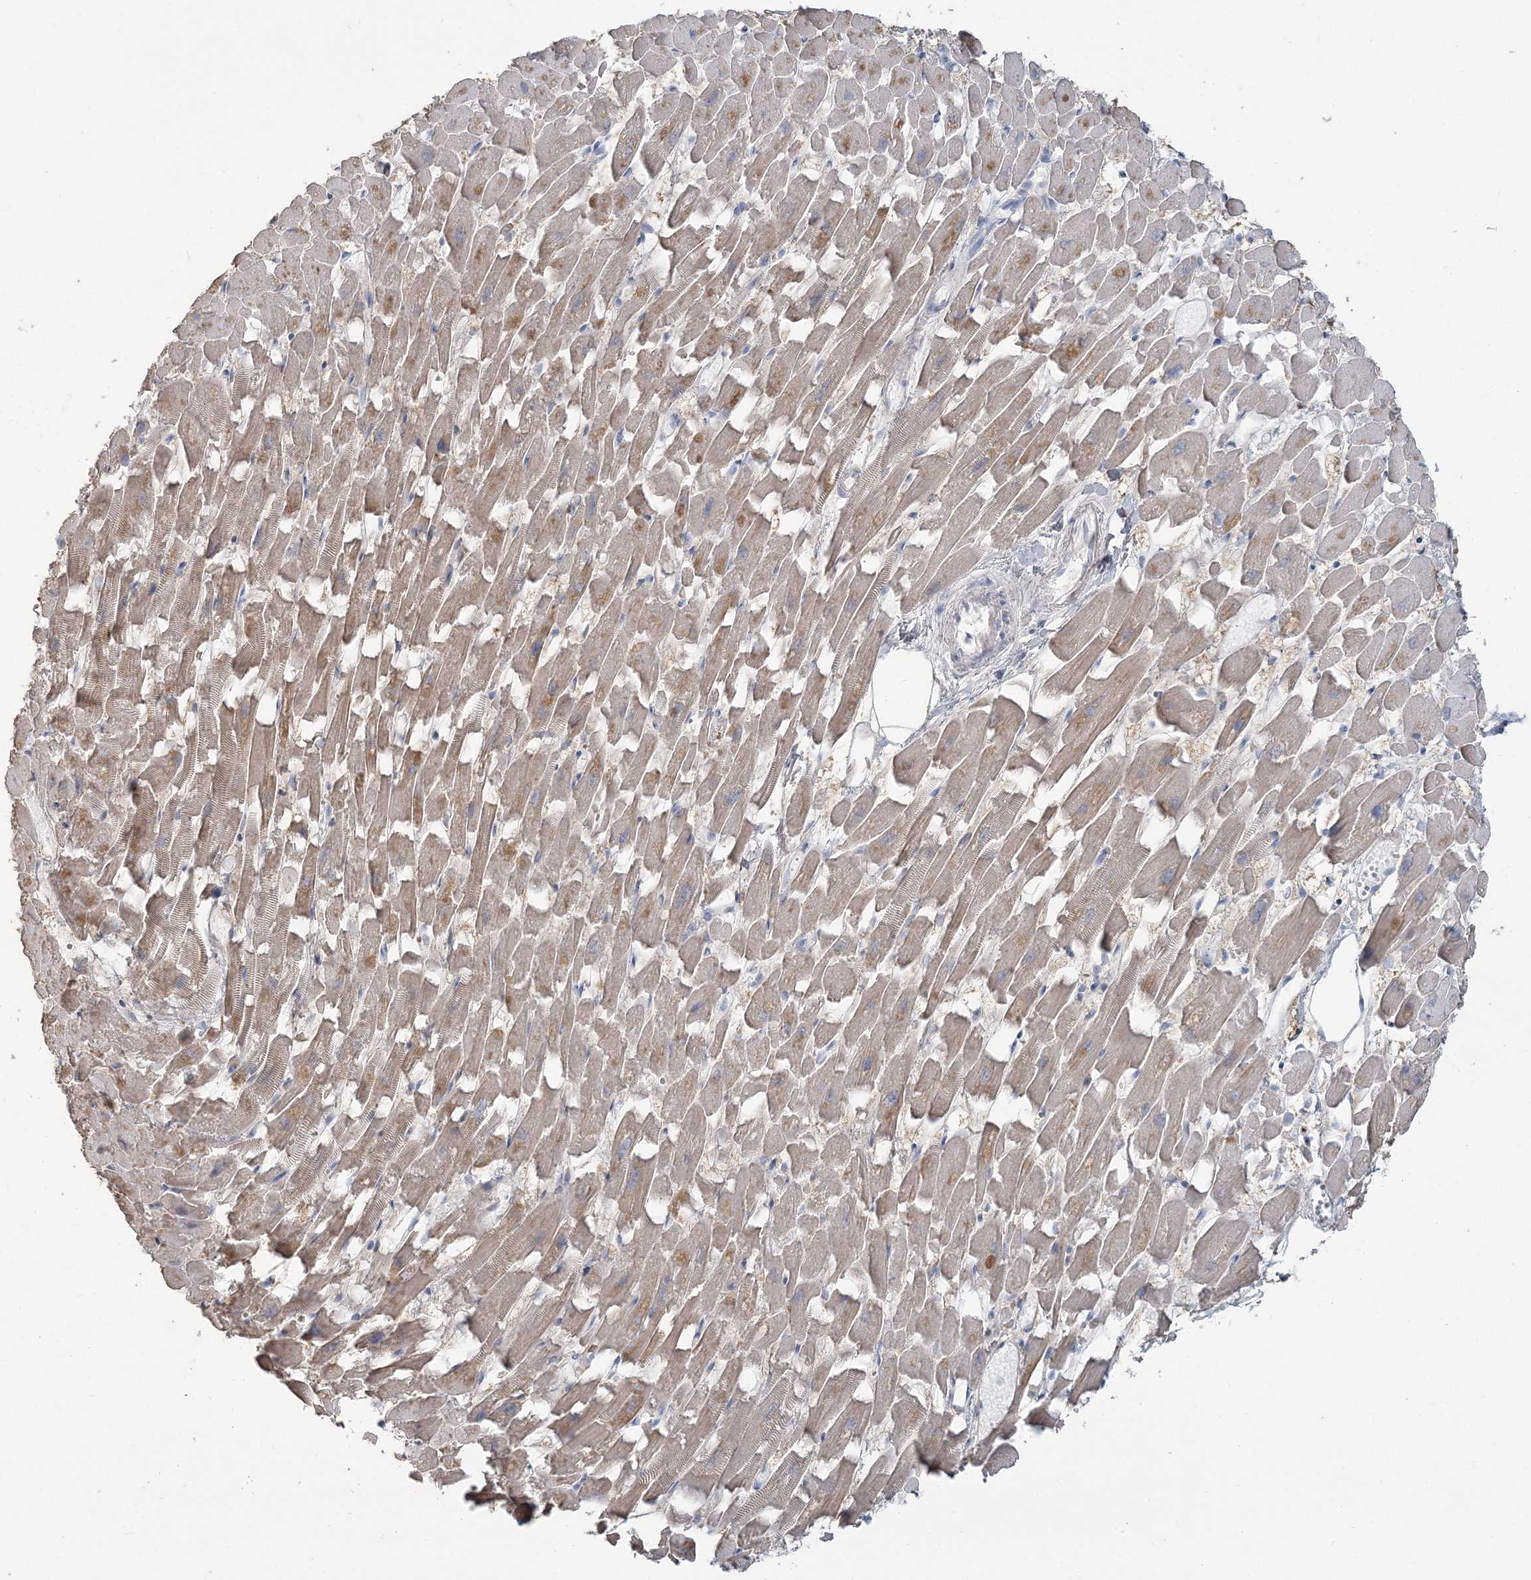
{"staining": {"intensity": "weak", "quantity": "25%-75%", "location": "cytoplasmic/membranous"}, "tissue": "heart muscle", "cell_type": "Cardiomyocytes", "image_type": "normal", "snomed": [{"axis": "morphology", "description": "Normal tissue, NOS"}, {"axis": "topography", "description": "Heart"}], "caption": "Benign heart muscle was stained to show a protein in brown. There is low levels of weak cytoplasmic/membranous staining in approximately 25%-75% of cardiomyocytes. The staining is performed using DAB brown chromogen to label protein expression. The nuclei are counter-stained blue using hematoxylin.", "gene": "CMBL", "patient": {"sex": "female", "age": 64}}